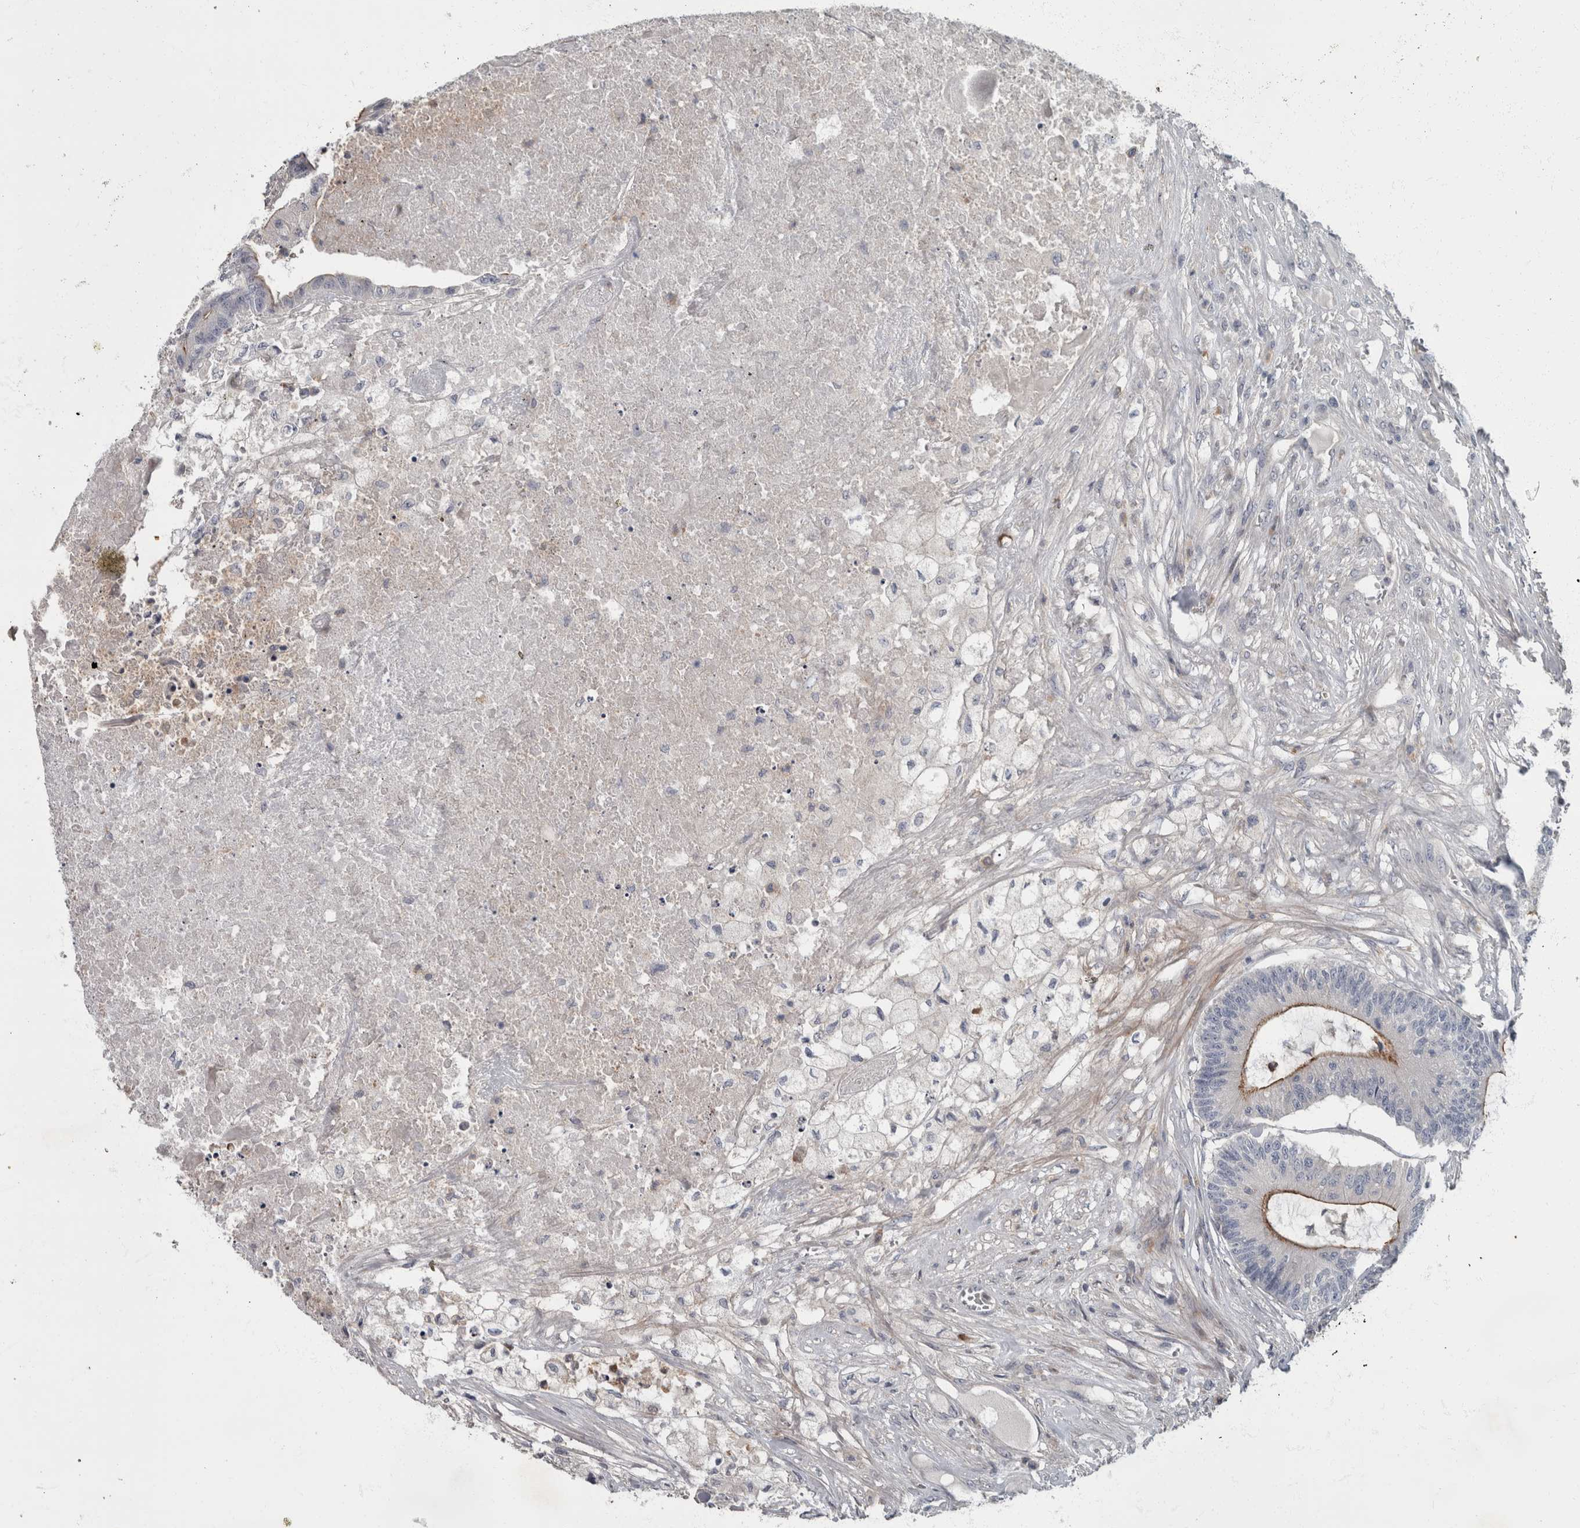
{"staining": {"intensity": "moderate", "quantity": "25%-75%", "location": "cytoplasmic/membranous"}, "tissue": "colorectal cancer", "cell_type": "Tumor cells", "image_type": "cancer", "snomed": [{"axis": "morphology", "description": "Adenocarcinoma, NOS"}, {"axis": "topography", "description": "Colon"}], "caption": "Immunohistochemical staining of colorectal cancer displays moderate cytoplasmic/membranous protein staining in approximately 25%-75% of tumor cells. The protein of interest is stained brown, and the nuclei are stained in blue (DAB IHC with brightfield microscopy, high magnification).", "gene": "CDC42BPG", "patient": {"sex": "female", "age": 84}}